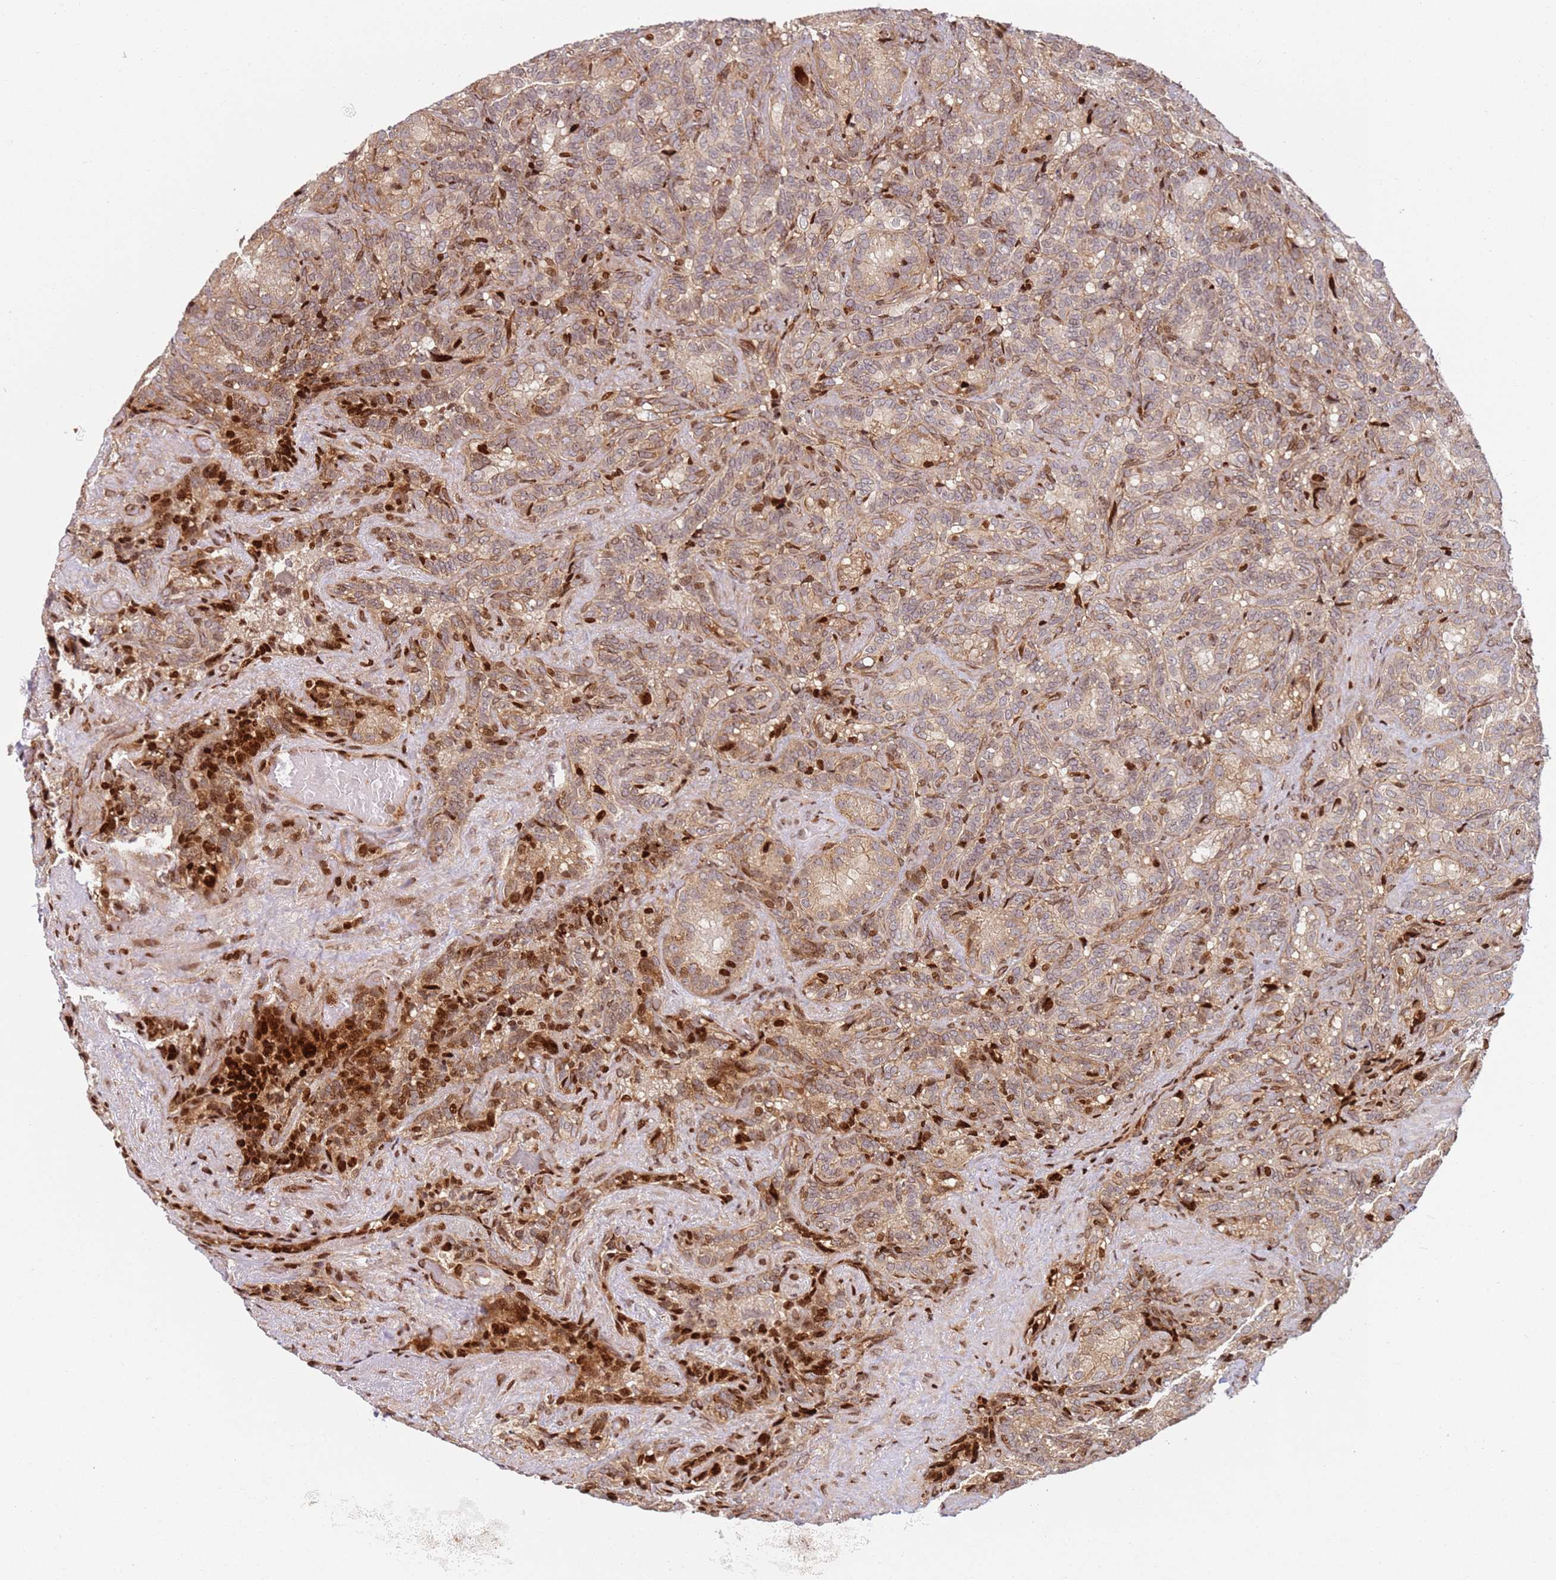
{"staining": {"intensity": "strong", "quantity": "25%-75%", "location": "nuclear"}, "tissue": "seminal vesicle", "cell_type": "Glandular cells", "image_type": "normal", "snomed": [{"axis": "morphology", "description": "Normal tissue, NOS"}, {"axis": "topography", "description": "Seminal veicle"}], "caption": "This photomicrograph exhibits IHC staining of benign seminal vesicle, with high strong nuclear positivity in about 25%-75% of glandular cells.", "gene": "TMEM233", "patient": {"sex": "male", "age": 62}}